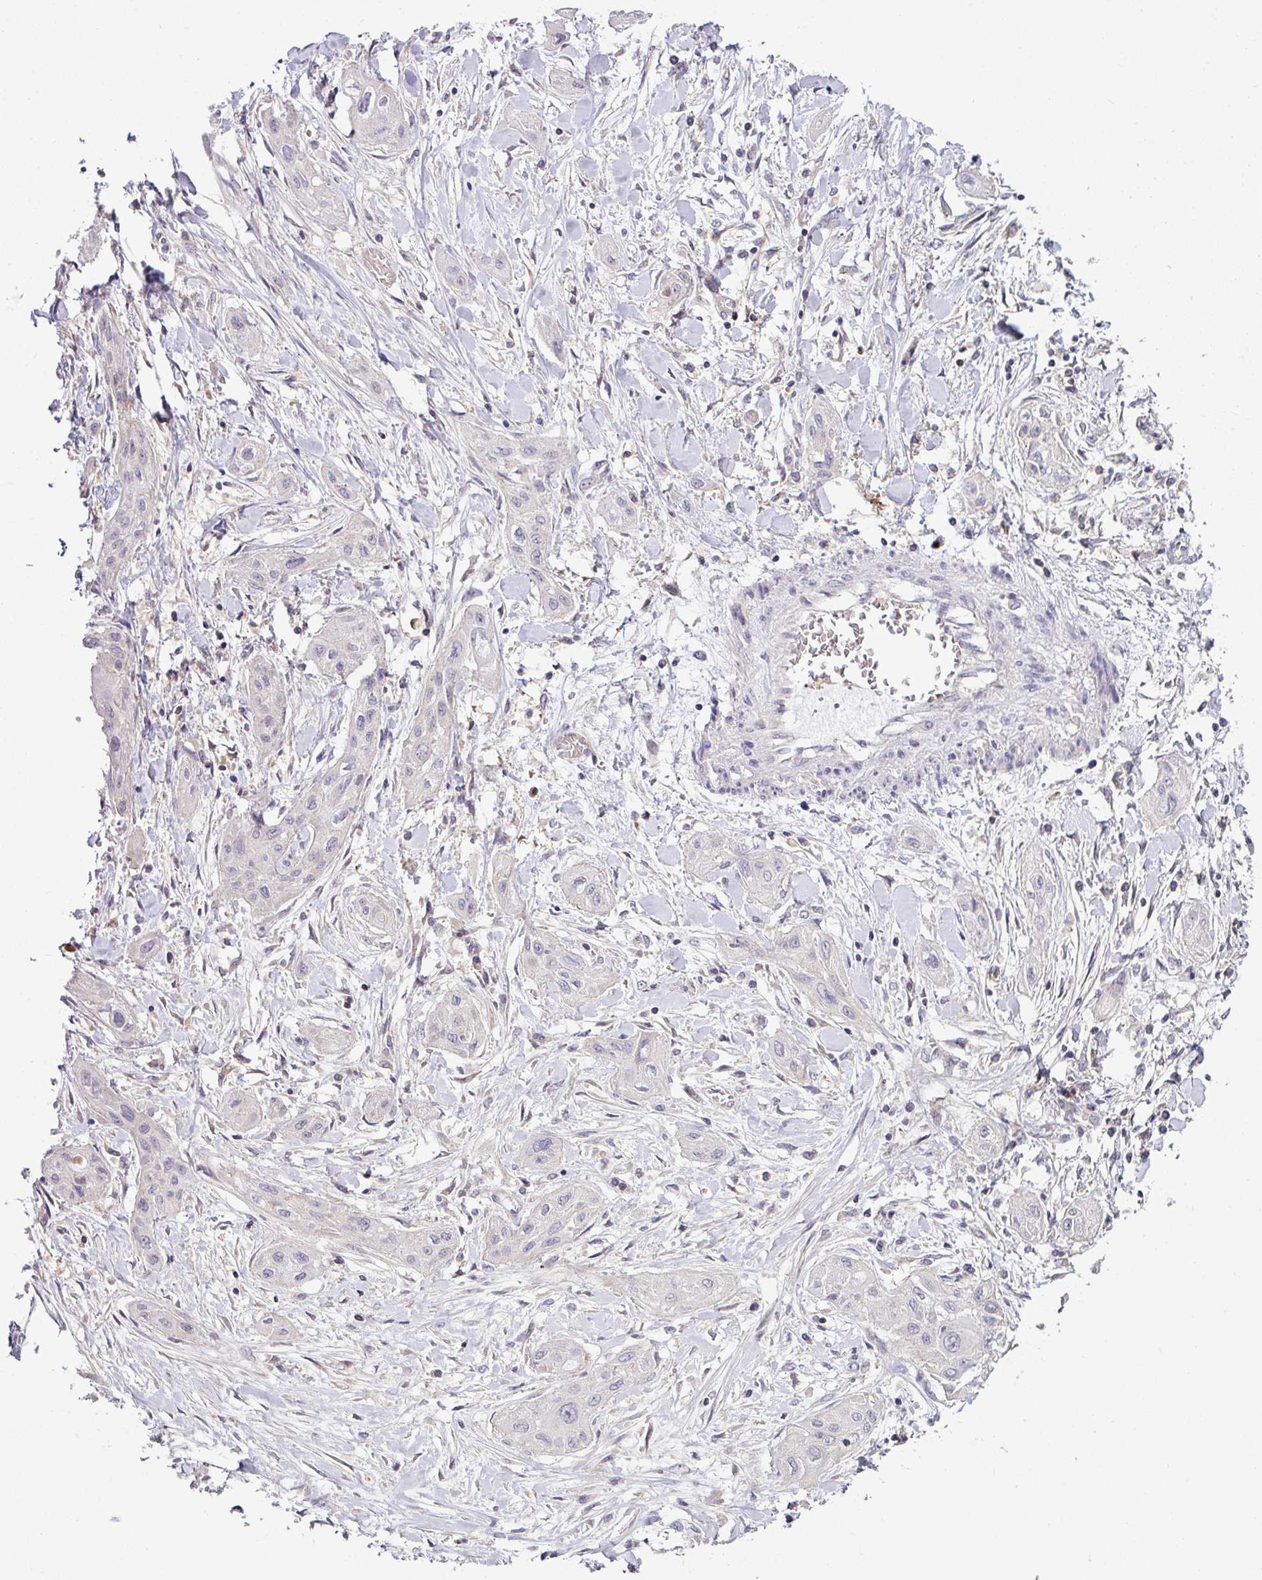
{"staining": {"intensity": "negative", "quantity": "none", "location": "none"}, "tissue": "lung cancer", "cell_type": "Tumor cells", "image_type": "cancer", "snomed": [{"axis": "morphology", "description": "Squamous cell carcinoma, NOS"}, {"axis": "topography", "description": "Lung"}], "caption": "Tumor cells show no significant protein expression in lung cancer (squamous cell carcinoma). Nuclei are stained in blue.", "gene": "SLAMF6", "patient": {"sex": "female", "age": 47}}